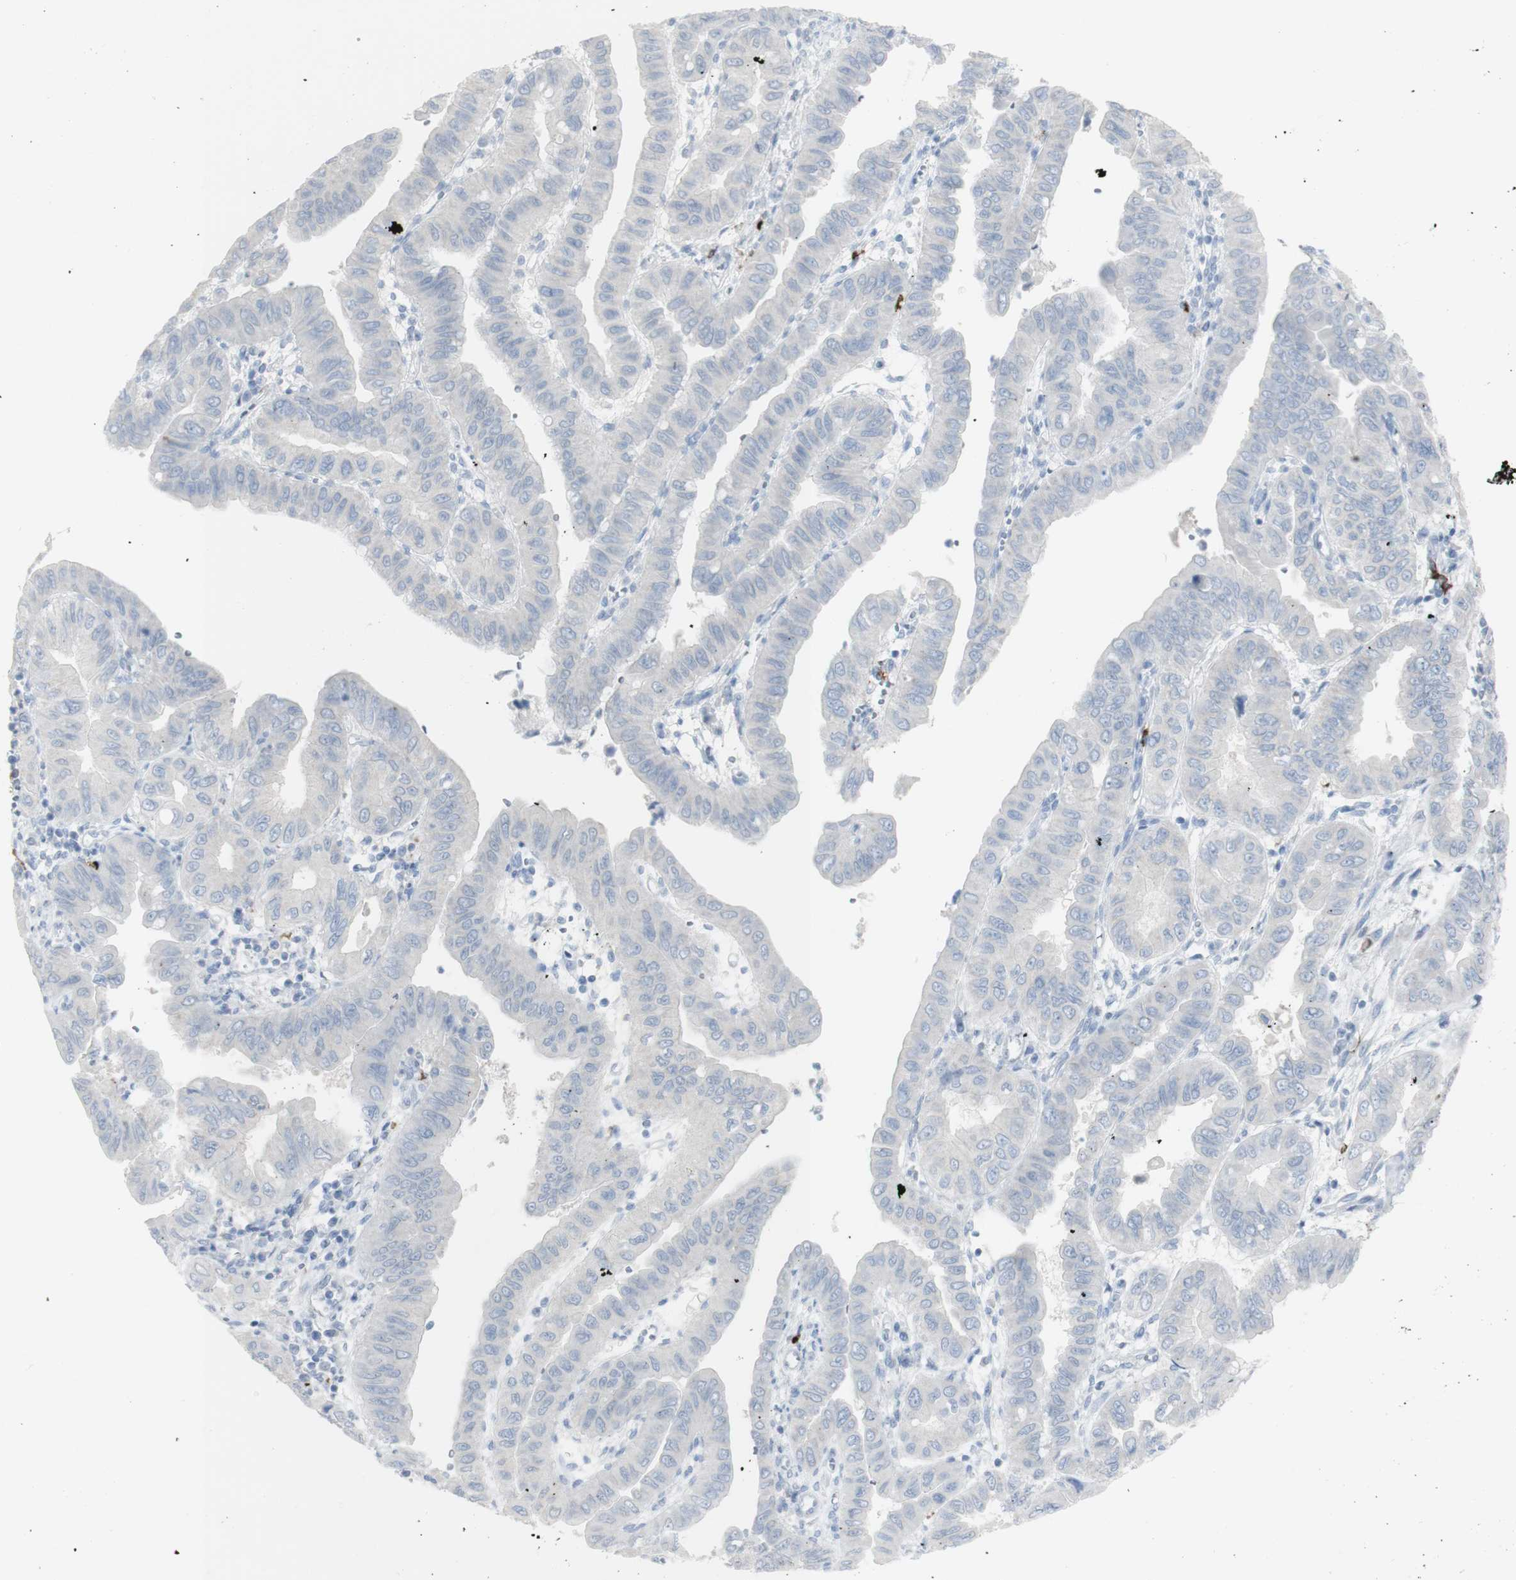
{"staining": {"intensity": "negative", "quantity": "none", "location": "none"}, "tissue": "pancreatic cancer", "cell_type": "Tumor cells", "image_type": "cancer", "snomed": [{"axis": "morphology", "description": "Normal tissue, NOS"}, {"axis": "topography", "description": "Lymph node"}], "caption": "DAB (3,3'-diaminobenzidine) immunohistochemical staining of human pancreatic cancer exhibits no significant positivity in tumor cells.", "gene": "CD207", "patient": {"sex": "male", "age": 50}}